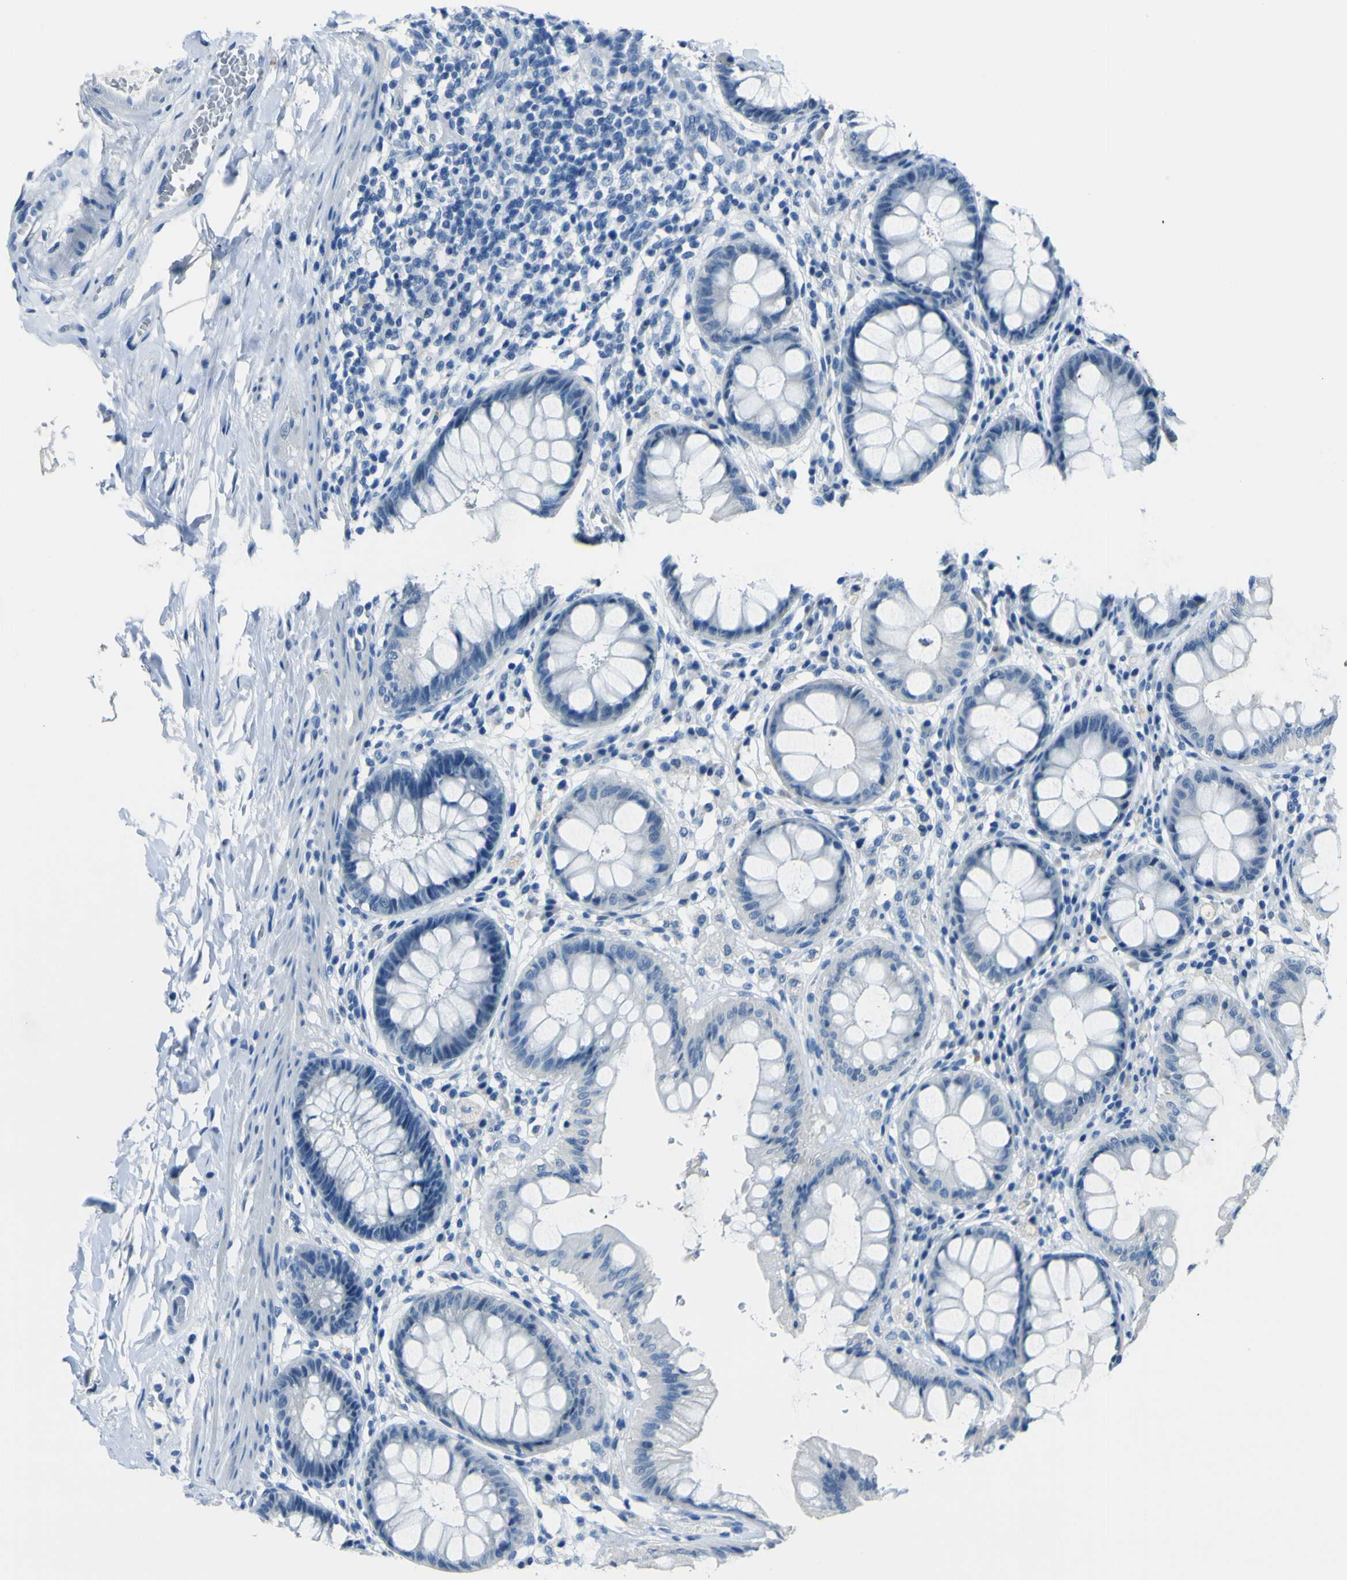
{"staining": {"intensity": "negative", "quantity": "none", "location": "none"}, "tissue": "rectum", "cell_type": "Glandular cells", "image_type": "normal", "snomed": [{"axis": "morphology", "description": "Normal tissue, NOS"}, {"axis": "topography", "description": "Rectum"}], "caption": "Immunohistochemical staining of normal rectum exhibits no significant expression in glandular cells.", "gene": "PHKG1", "patient": {"sex": "female", "age": 46}}